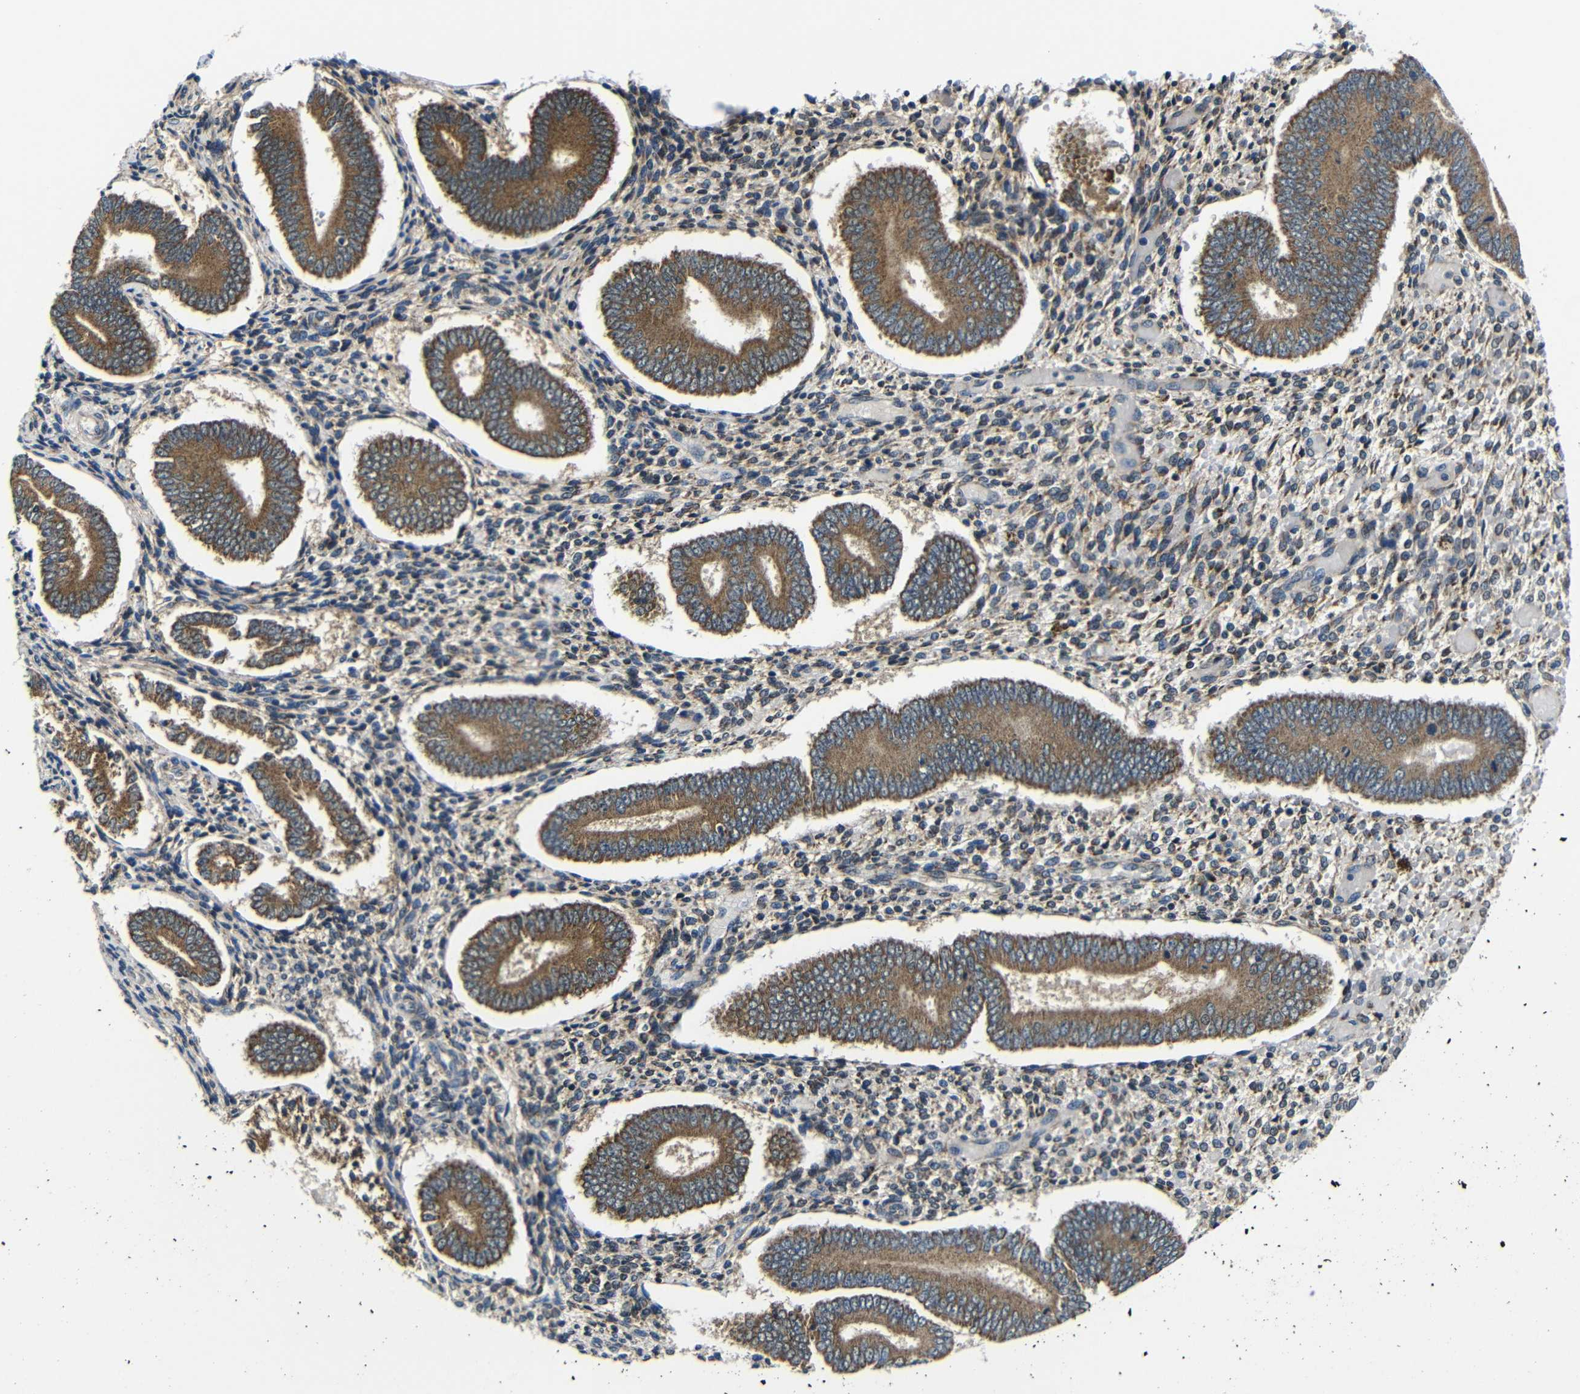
{"staining": {"intensity": "weak", "quantity": "25%-75%", "location": "cytoplasmic/membranous"}, "tissue": "endometrium", "cell_type": "Cells in endometrial stroma", "image_type": "normal", "snomed": [{"axis": "morphology", "description": "Normal tissue, NOS"}, {"axis": "topography", "description": "Endometrium"}], "caption": "A low amount of weak cytoplasmic/membranous positivity is identified in approximately 25%-75% of cells in endometrial stroma in benign endometrium. (IHC, brightfield microscopy, high magnification).", "gene": "FKBP14", "patient": {"sex": "female", "age": 42}}